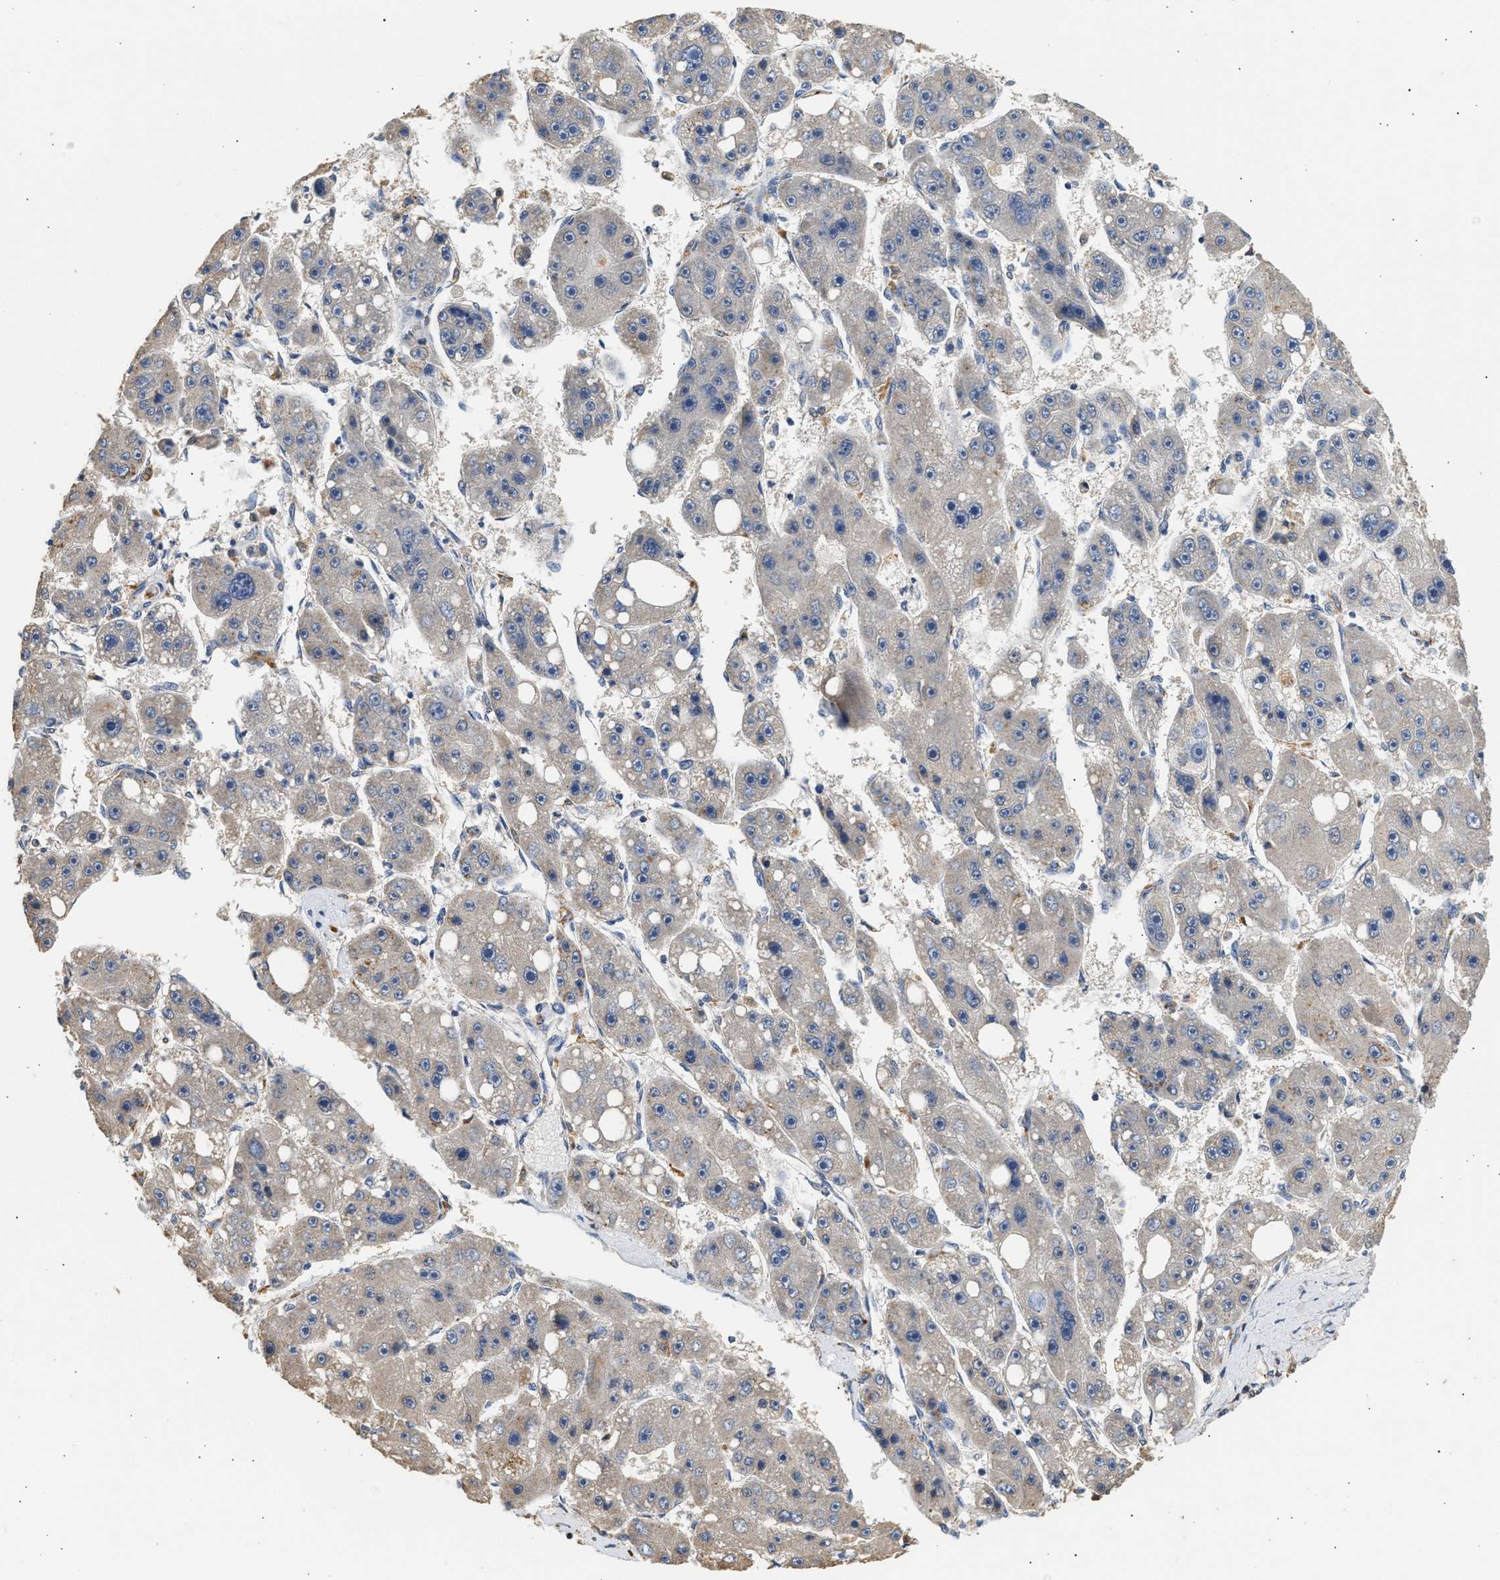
{"staining": {"intensity": "weak", "quantity": "<25%", "location": "cytoplasmic/membranous"}, "tissue": "liver cancer", "cell_type": "Tumor cells", "image_type": "cancer", "snomed": [{"axis": "morphology", "description": "Carcinoma, Hepatocellular, NOS"}, {"axis": "topography", "description": "Liver"}], "caption": "Immunohistochemical staining of human liver hepatocellular carcinoma shows no significant staining in tumor cells.", "gene": "WDR31", "patient": {"sex": "female", "age": 61}}